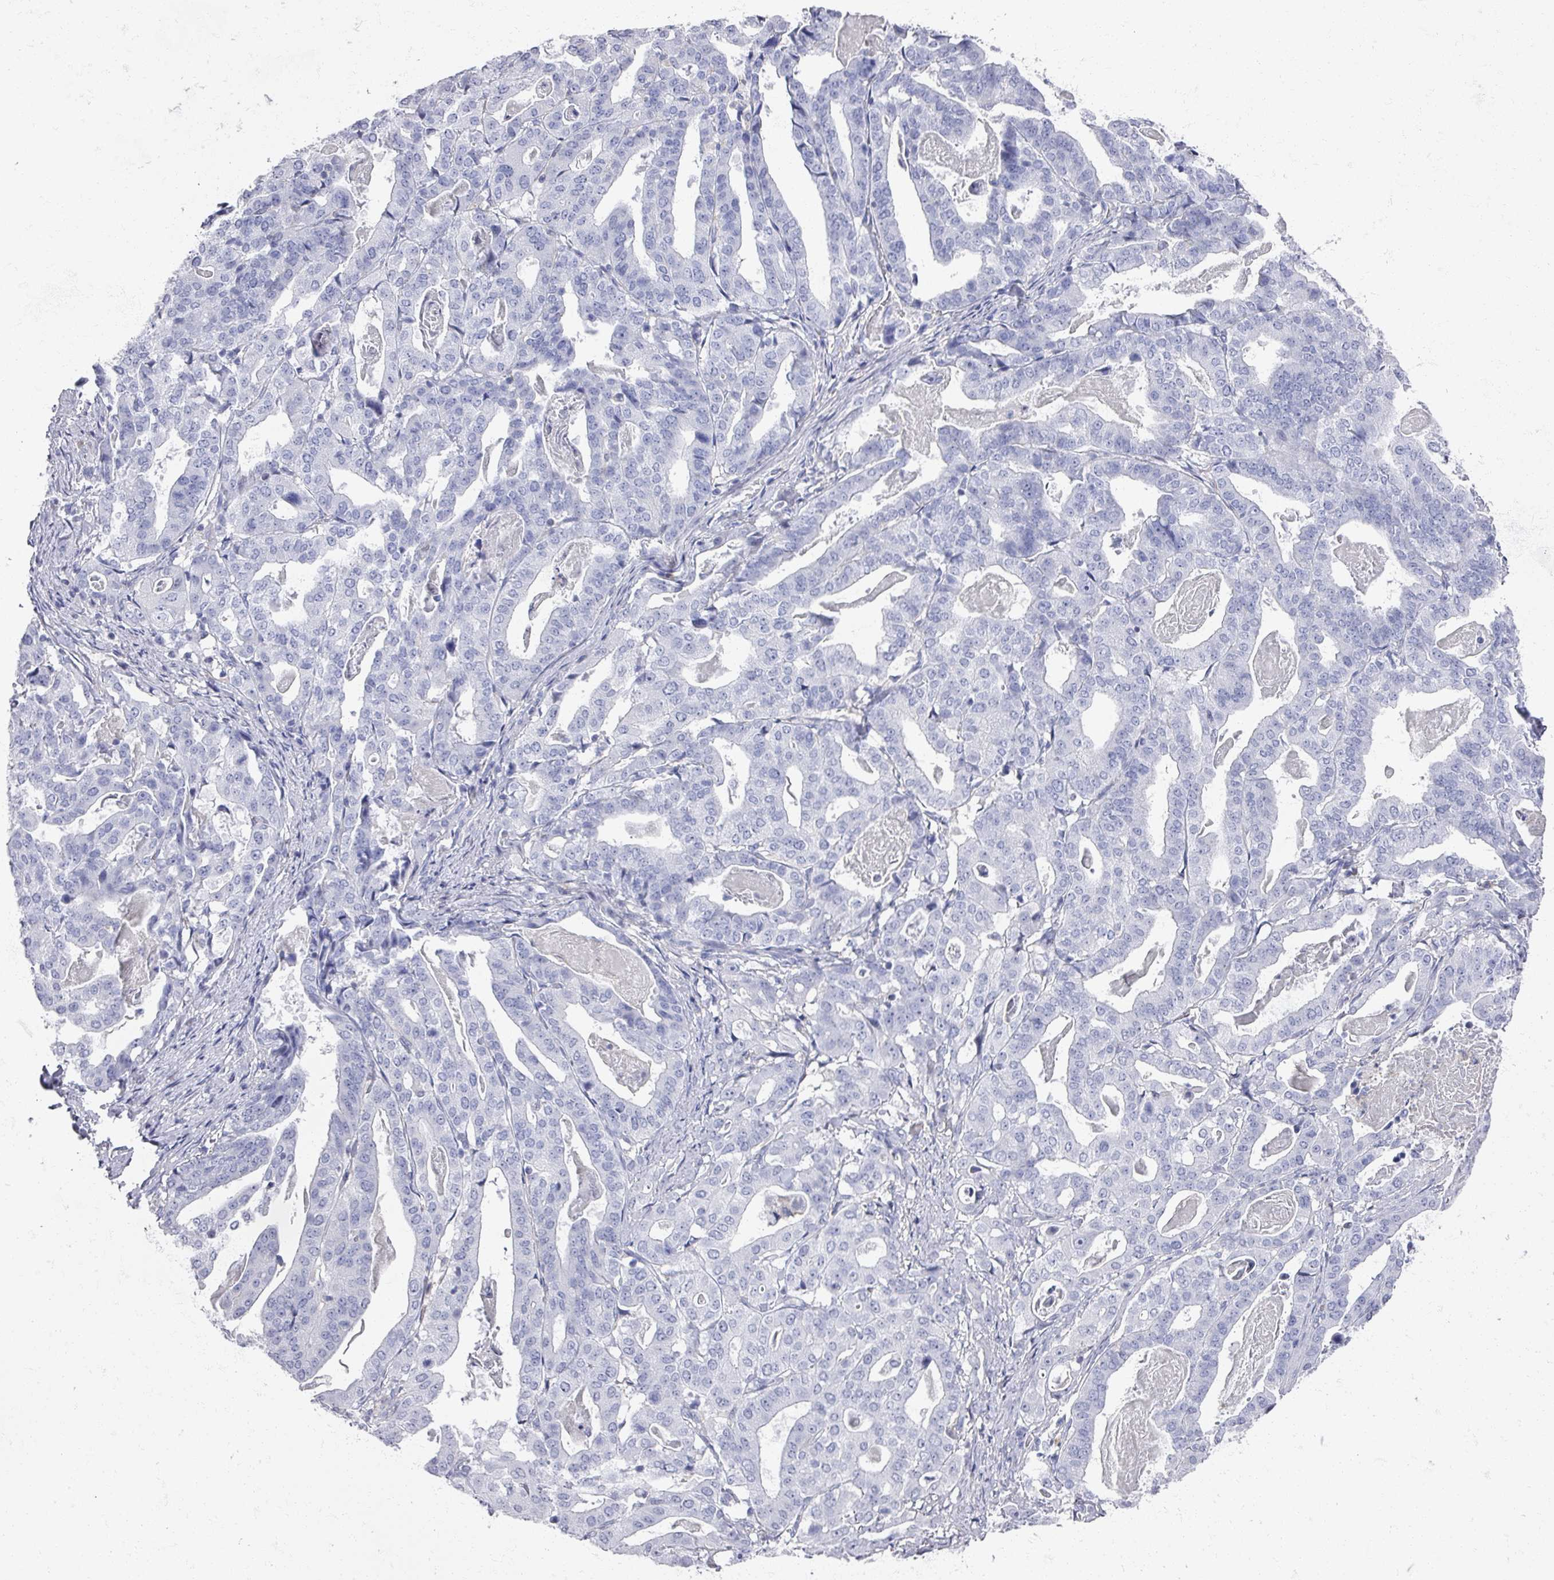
{"staining": {"intensity": "negative", "quantity": "none", "location": "none"}, "tissue": "stomach cancer", "cell_type": "Tumor cells", "image_type": "cancer", "snomed": [{"axis": "morphology", "description": "Adenocarcinoma, NOS"}, {"axis": "topography", "description": "Stomach"}], "caption": "Stomach cancer was stained to show a protein in brown. There is no significant expression in tumor cells. Brightfield microscopy of immunohistochemistry stained with DAB (3,3'-diaminobenzidine) (brown) and hematoxylin (blue), captured at high magnification.", "gene": "OMG", "patient": {"sex": "male", "age": 48}}